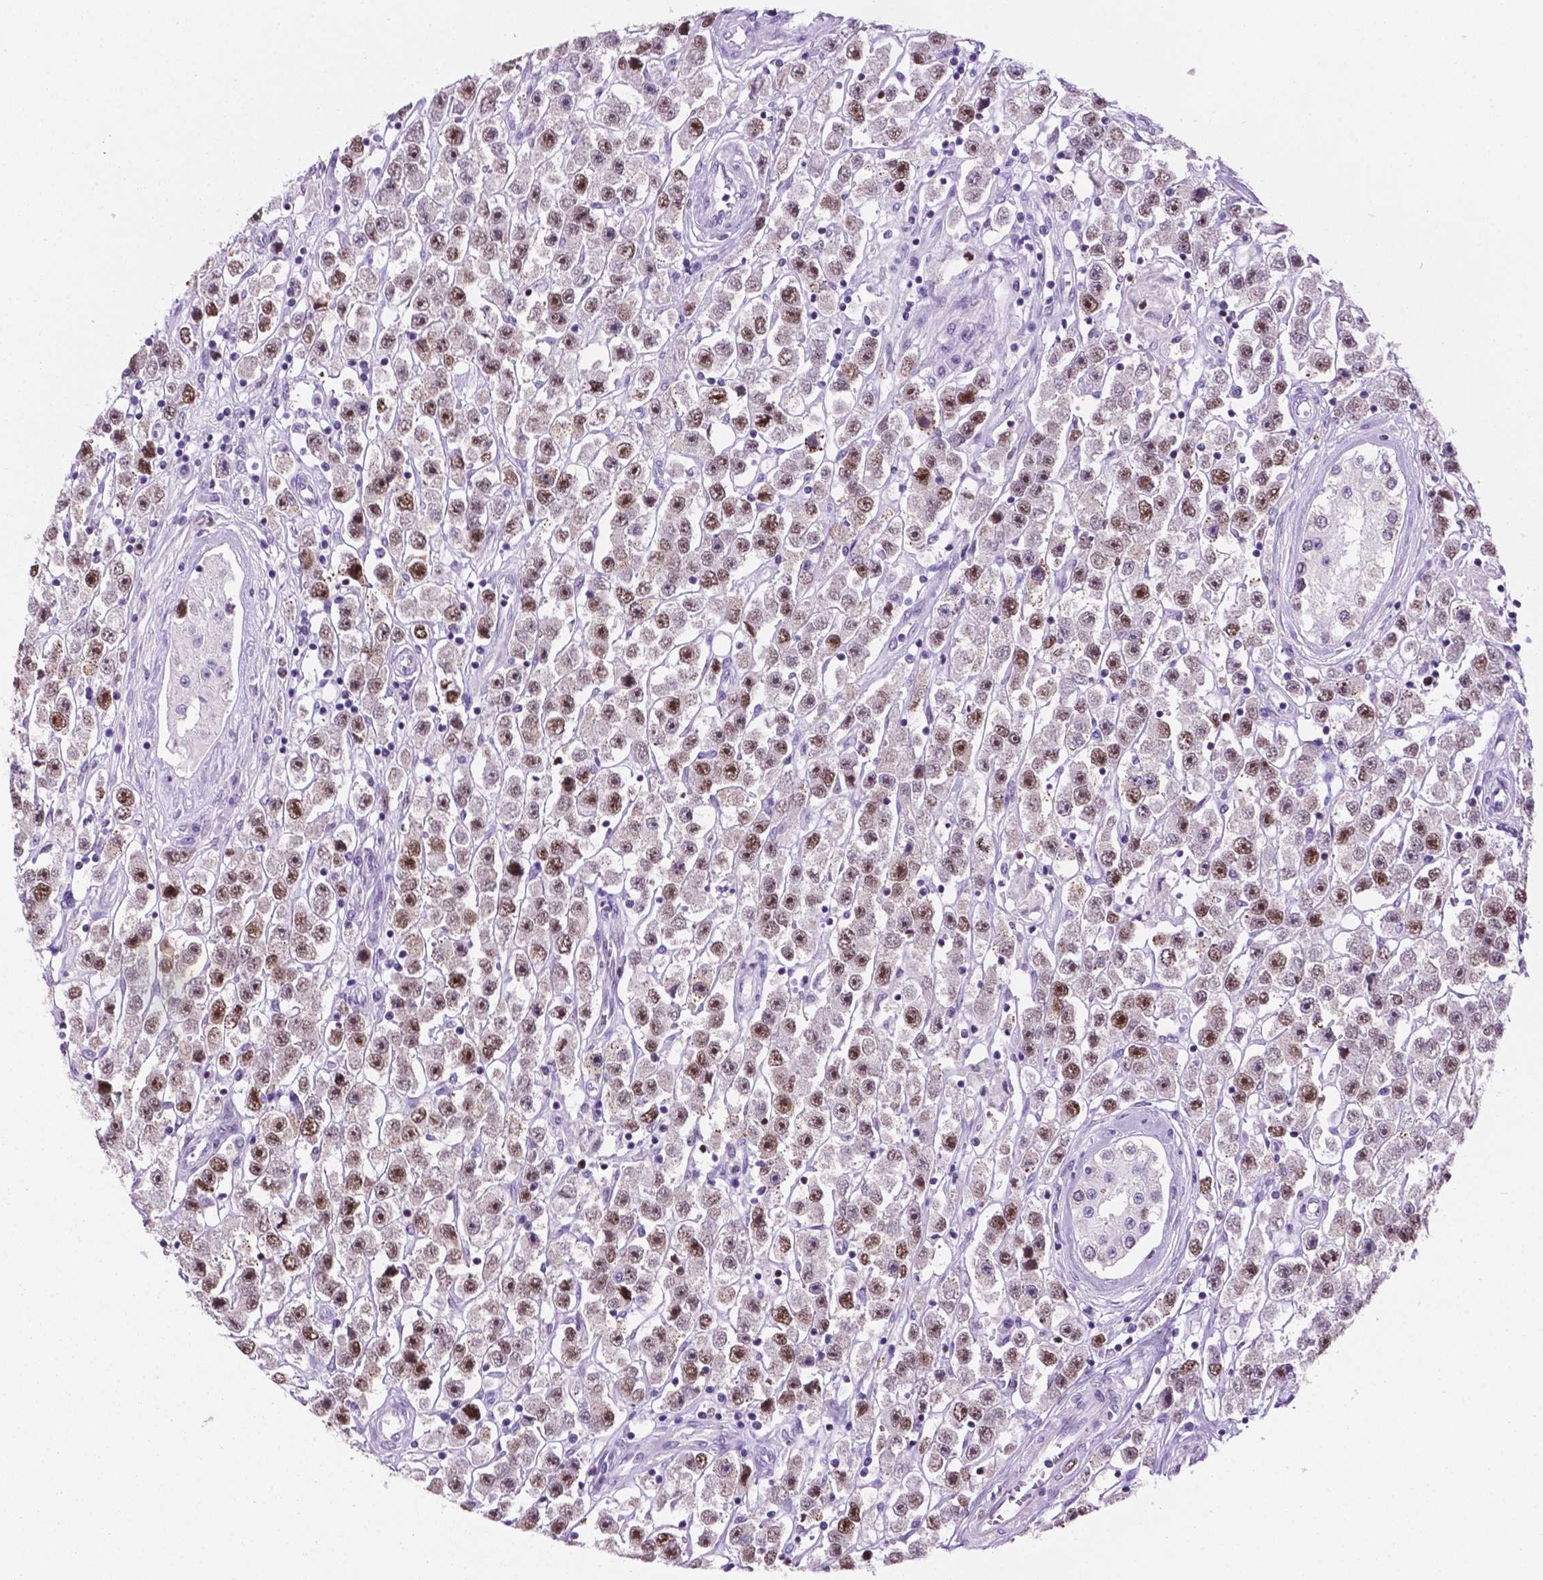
{"staining": {"intensity": "moderate", "quantity": ">75%", "location": "nuclear"}, "tissue": "testis cancer", "cell_type": "Tumor cells", "image_type": "cancer", "snomed": [{"axis": "morphology", "description": "Seminoma, NOS"}, {"axis": "topography", "description": "Testis"}], "caption": "IHC (DAB (3,3'-diaminobenzidine)) staining of testis cancer (seminoma) reveals moderate nuclear protein staining in approximately >75% of tumor cells. Nuclei are stained in blue.", "gene": "NCAPH2", "patient": {"sex": "male", "age": 45}}